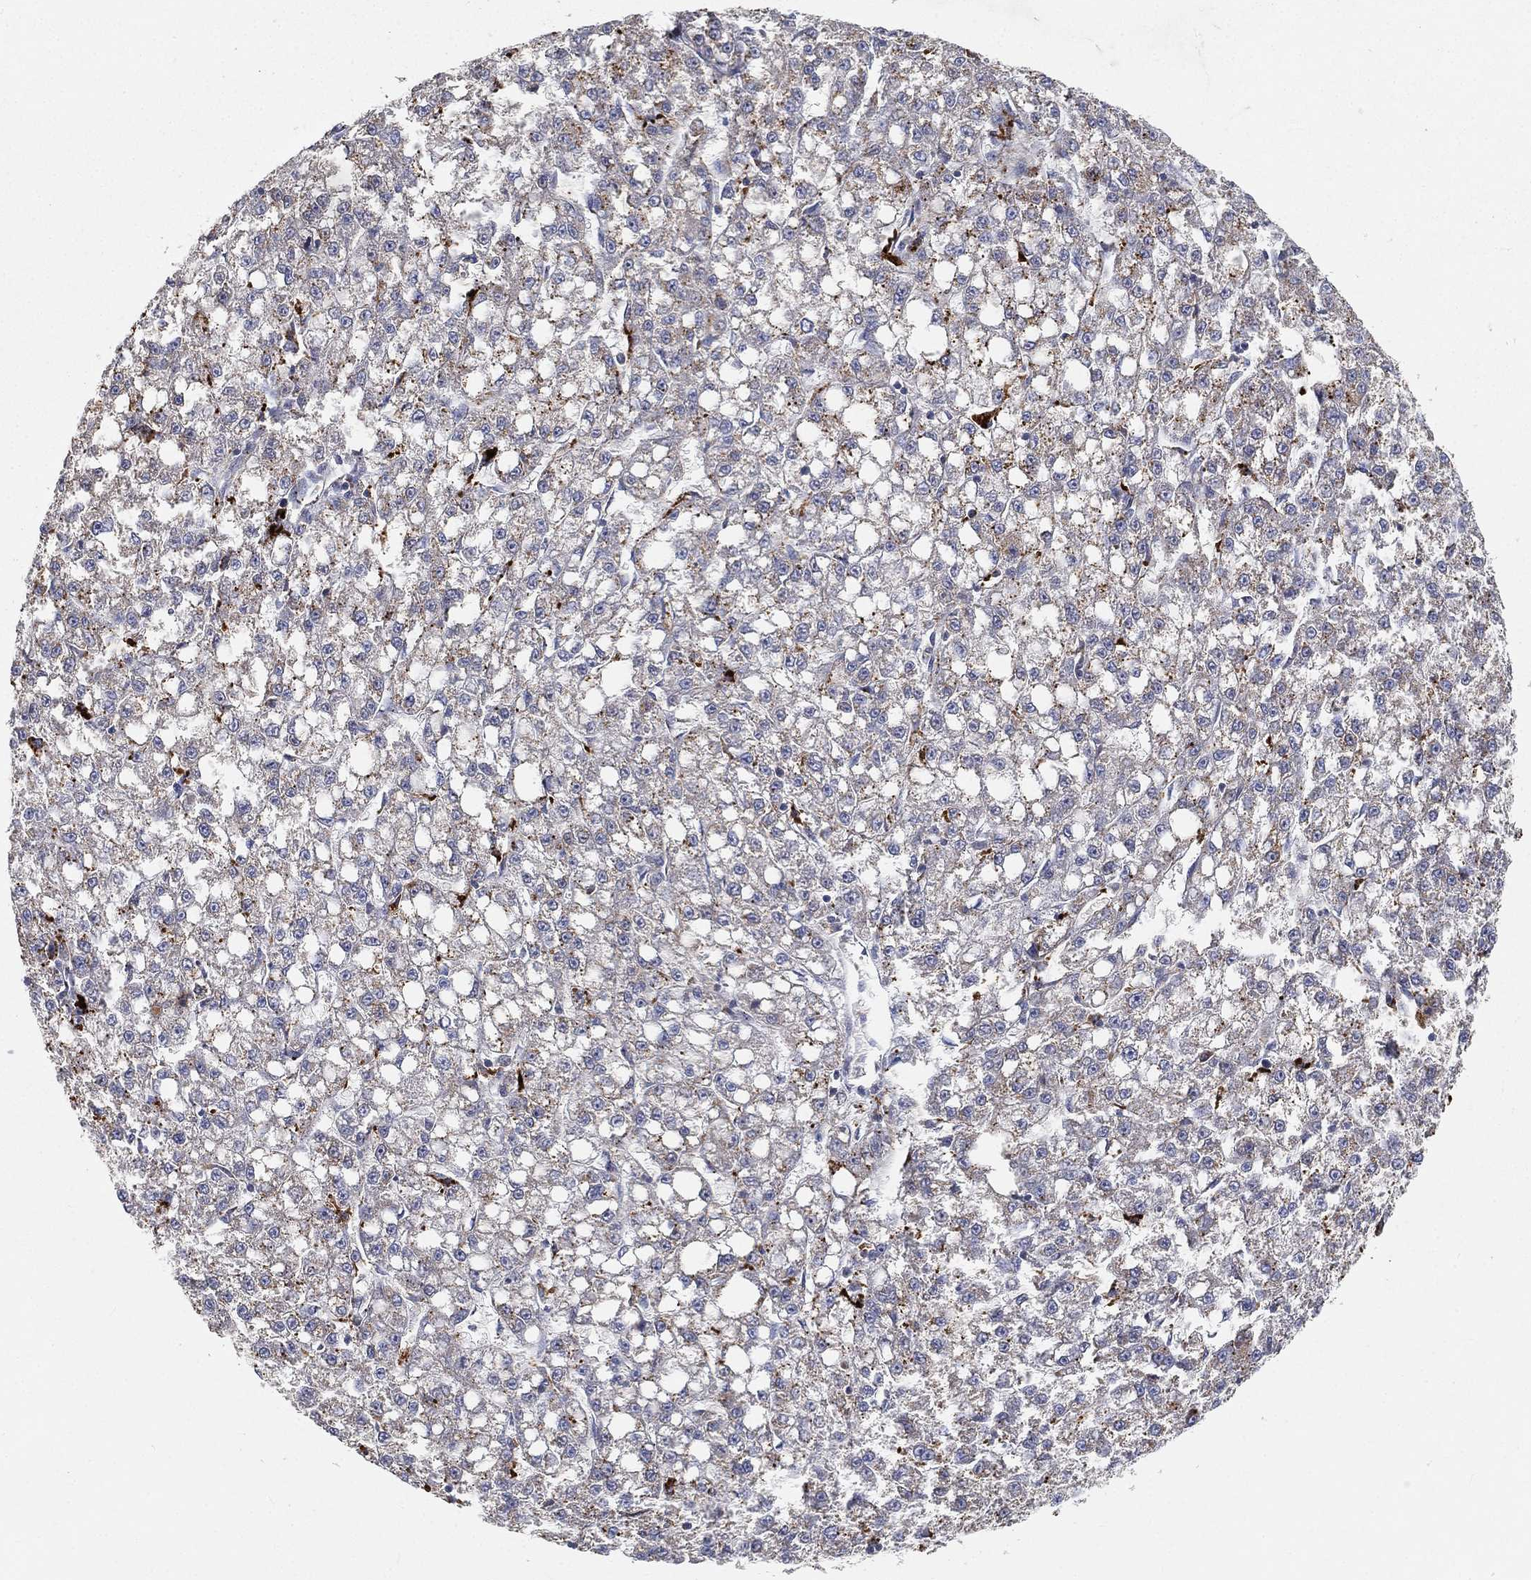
{"staining": {"intensity": "negative", "quantity": "none", "location": "none"}, "tissue": "liver cancer", "cell_type": "Tumor cells", "image_type": "cancer", "snomed": [{"axis": "morphology", "description": "Carcinoma, Hepatocellular, NOS"}, {"axis": "topography", "description": "Liver"}], "caption": "Protein analysis of liver cancer (hepatocellular carcinoma) exhibits no significant expression in tumor cells.", "gene": "CTSL", "patient": {"sex": "female", "age": 65}}